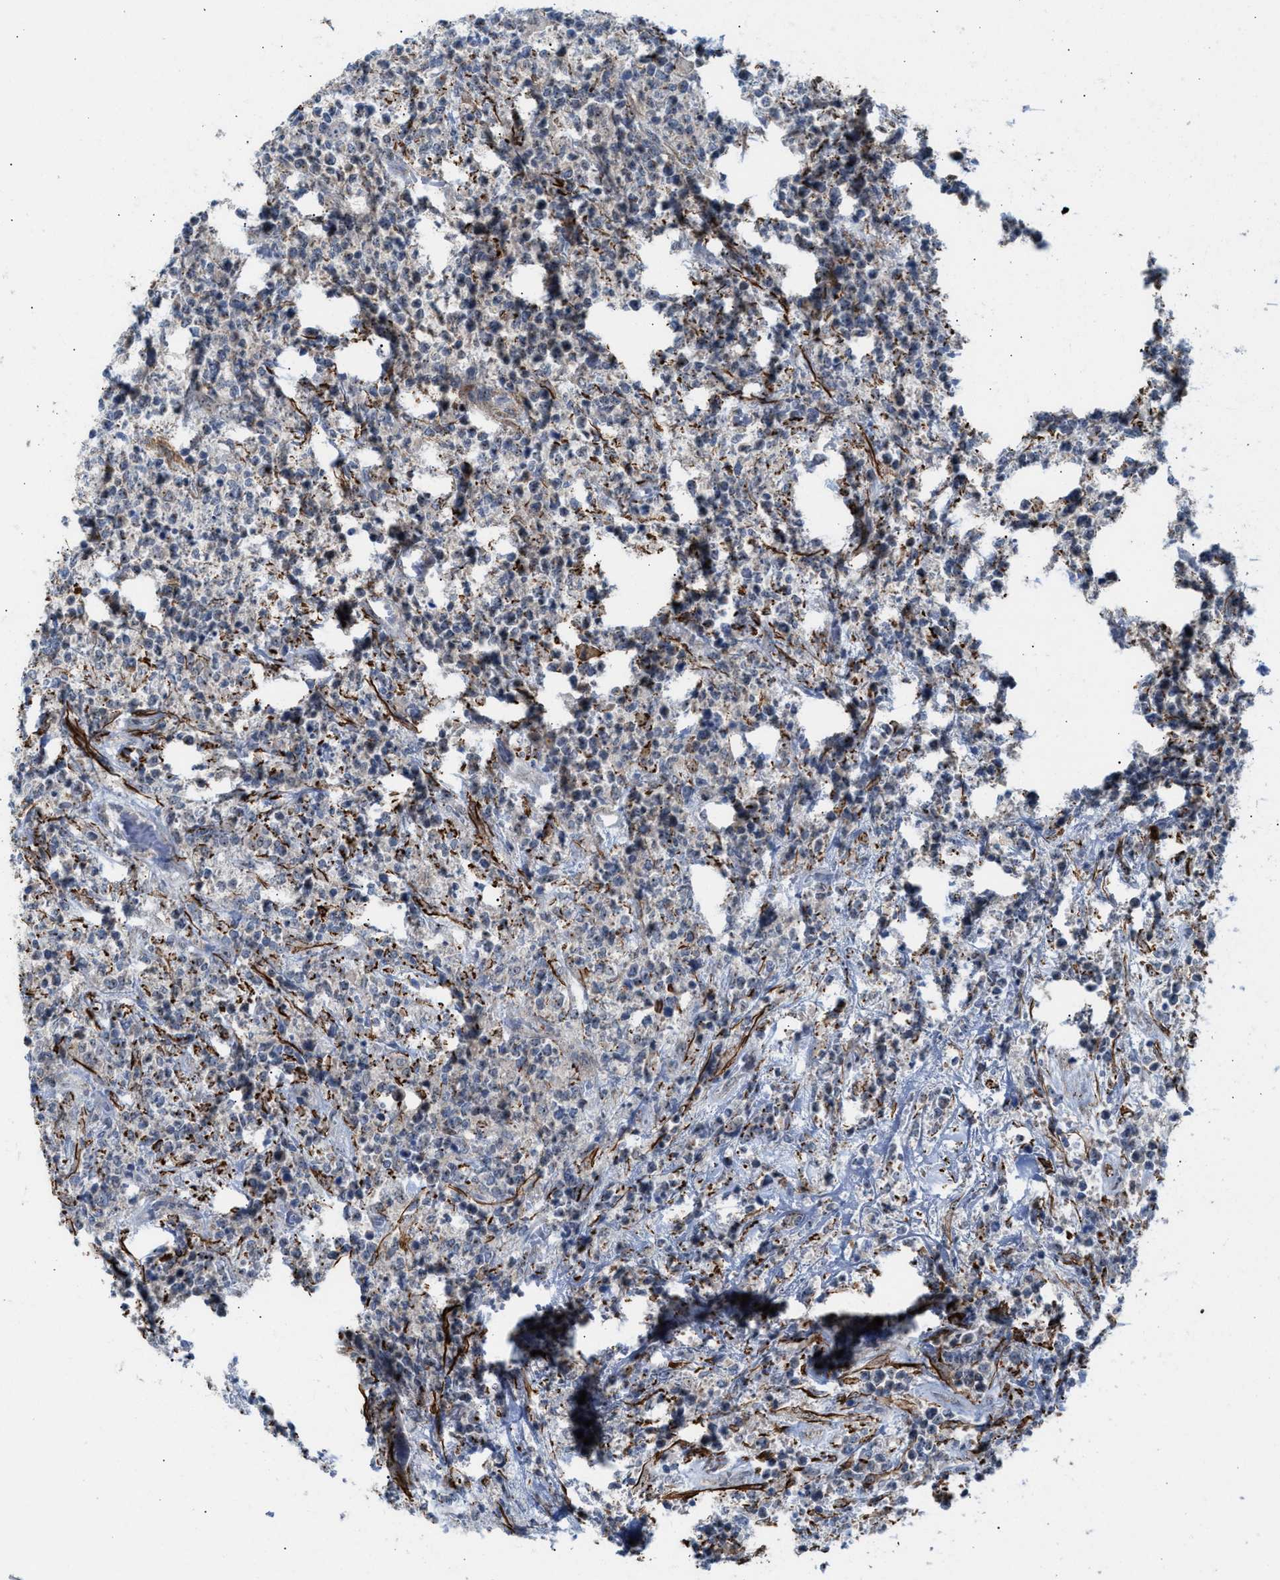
{"staining": {"intensity": "negative", "quantity": "none", "location": "none"}, "tissue": "lymphoma", "cell_type": "Tumor cells", "image_type": "cancer", "snomed": [{"axis": "morphology", "description": "Malignant lymphoma, non-Hodgkin's type, High grade"}, {"axis": "topography", "description": "Soft tissue"}], "caption": "Malignant lymphoma, non-Hodgkin's type (high-grade) was stained to show a protein in brown. There is no significant staining in tumor cells.", "gene": "NQO2", "patient": {"sex": "male", "age": 18}}